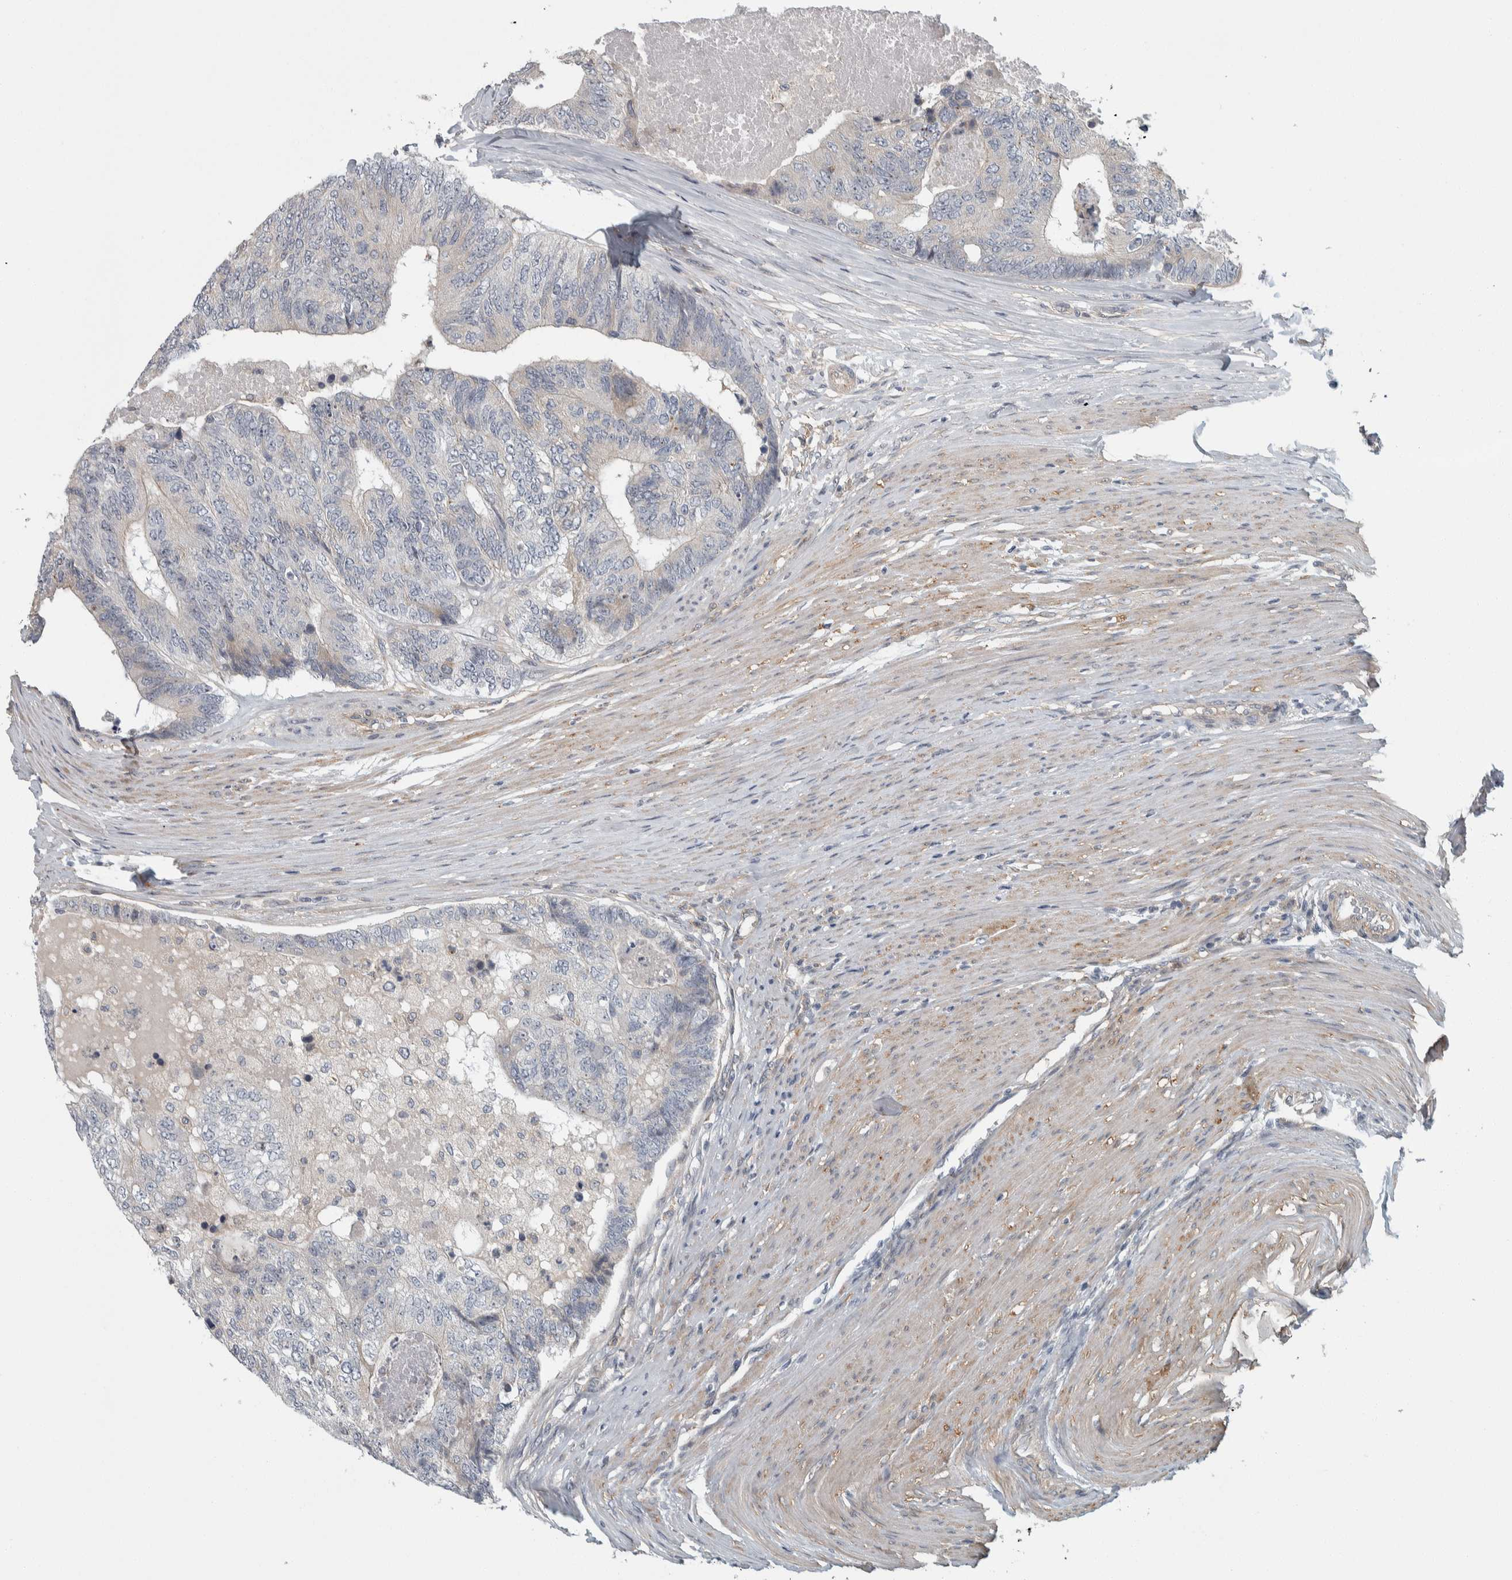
{"staining": {"intensity": "negative", "quantity": "none", "location": "none"}, "tissue": "colorectal cancer", "cell_type": "Tumor cells", "image_type": "cancer", "snomed": [{"axis": "morphology", "description": "Adenocarcinoma, NOS"}, {"axis": "topography", "description": "Colon"}], "caption": "Photomicrograph shows no significant protein positivity in tumor cells of colorectal adenocarcinoma.", "gene": "KCNJ3", "patient": {"sex": "female", "age": 67}}